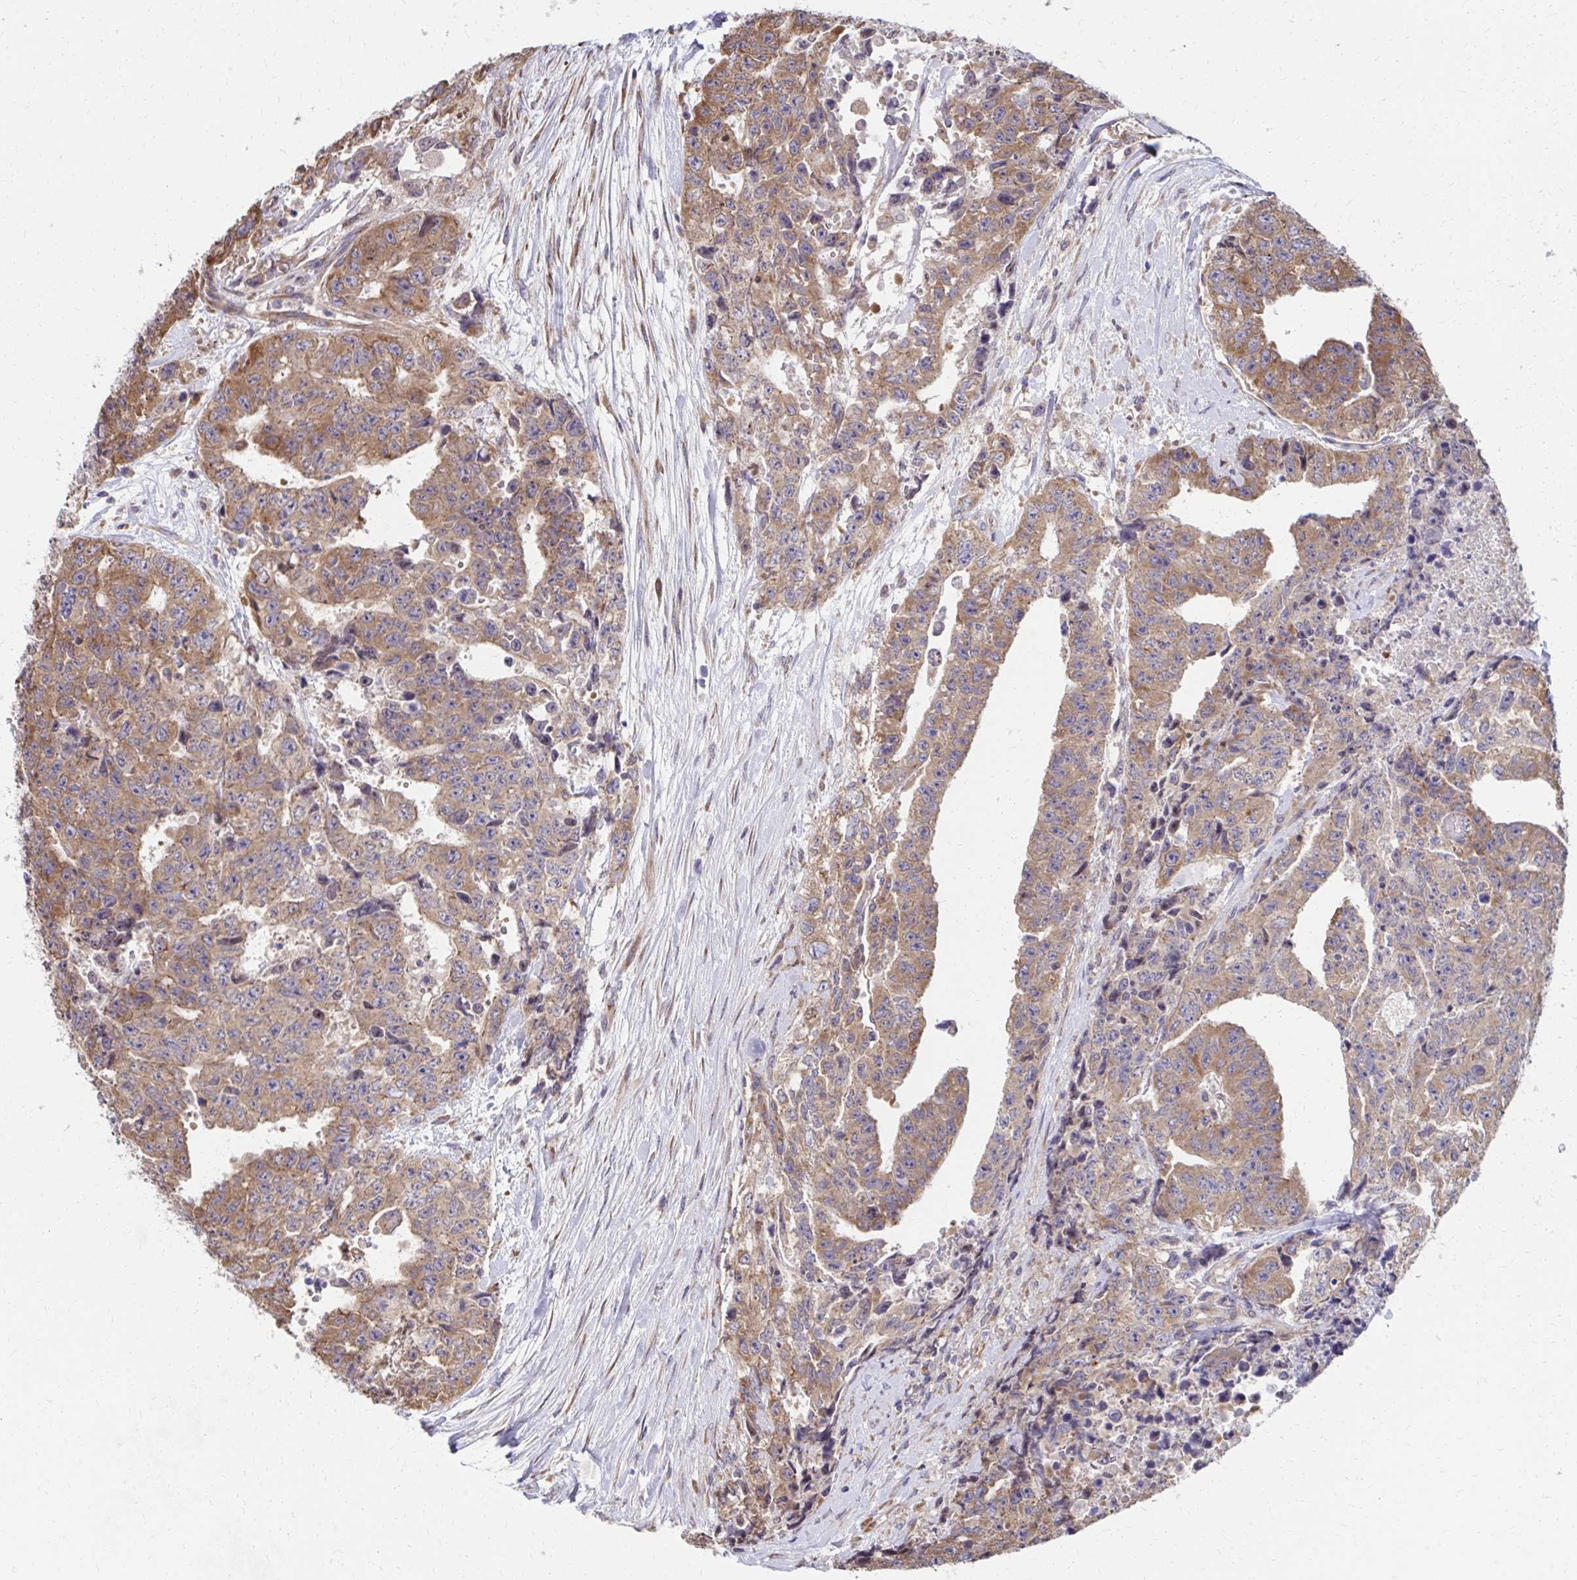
{"staining": {"intensity": "moderate", "quantity": "25%-75%", "location": "cytoplasmic/membranous"}, "tissue": "testis cancer", "cell_type": "Tumor cells", "image_type": "cancer", "snomed": [{"axis": "morphology", "description": "Carcinoma, Embryonal, NOS"}, {"axis": "topography", "description": "Testis"}], "caption": "High-magnification brightfield microscopy of testis cancer stained with DAB (3,3'-diaminobenzidine) (brown) and counterstained with hematoxylin (blue). tumor cells exhibit moderate cytoplasmic/membranous staining is appreciated in about25%-75% of cells.", "gene": "ZNF778", "patient": {"sex": "male", "age": 24}}